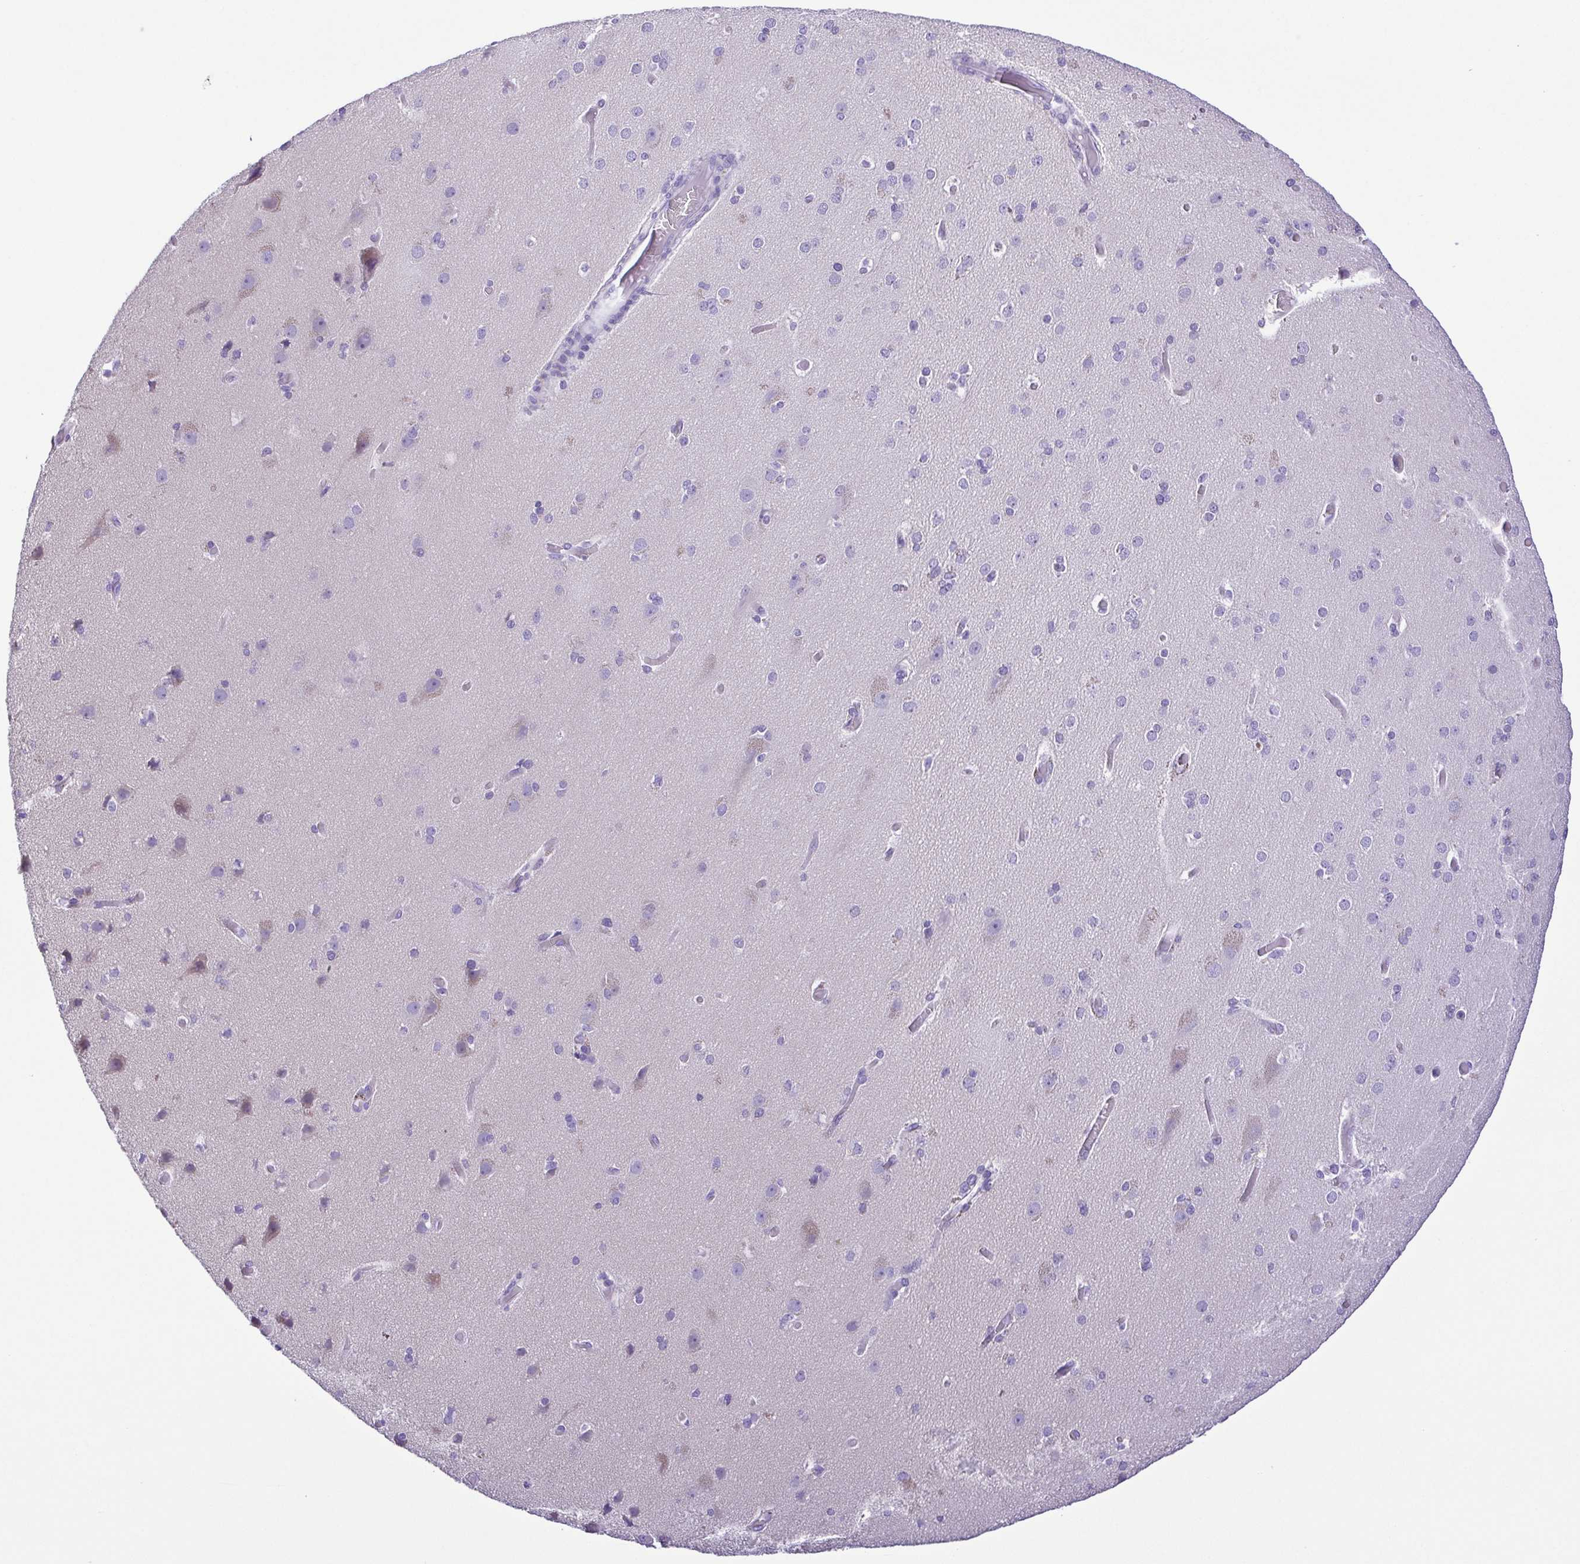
{"staining": {"intensity": "negative", "quantity": "none", "location": "none"}, "tissue": "cerebral cortex", "cell_type": "Endothelial cells", "image_type": "normal", "snomed": [{"axis": "morphology", "description": "Normal tissue, NOS"}, {"axis": "morphology", "description": "Glioma, malignant, High grade"}, {"axis": "topography", "description": "Cerebral cortex"}], "caption": "An image of cerebral cortex stained for a protein exhibits no brown staining in endothelial cells. (DAB (3,3'-diaminobenzidine) immunohistochemistry, high magnification).", "gene": "PAK3", "patient": {"sex": "male", "age": 71}}